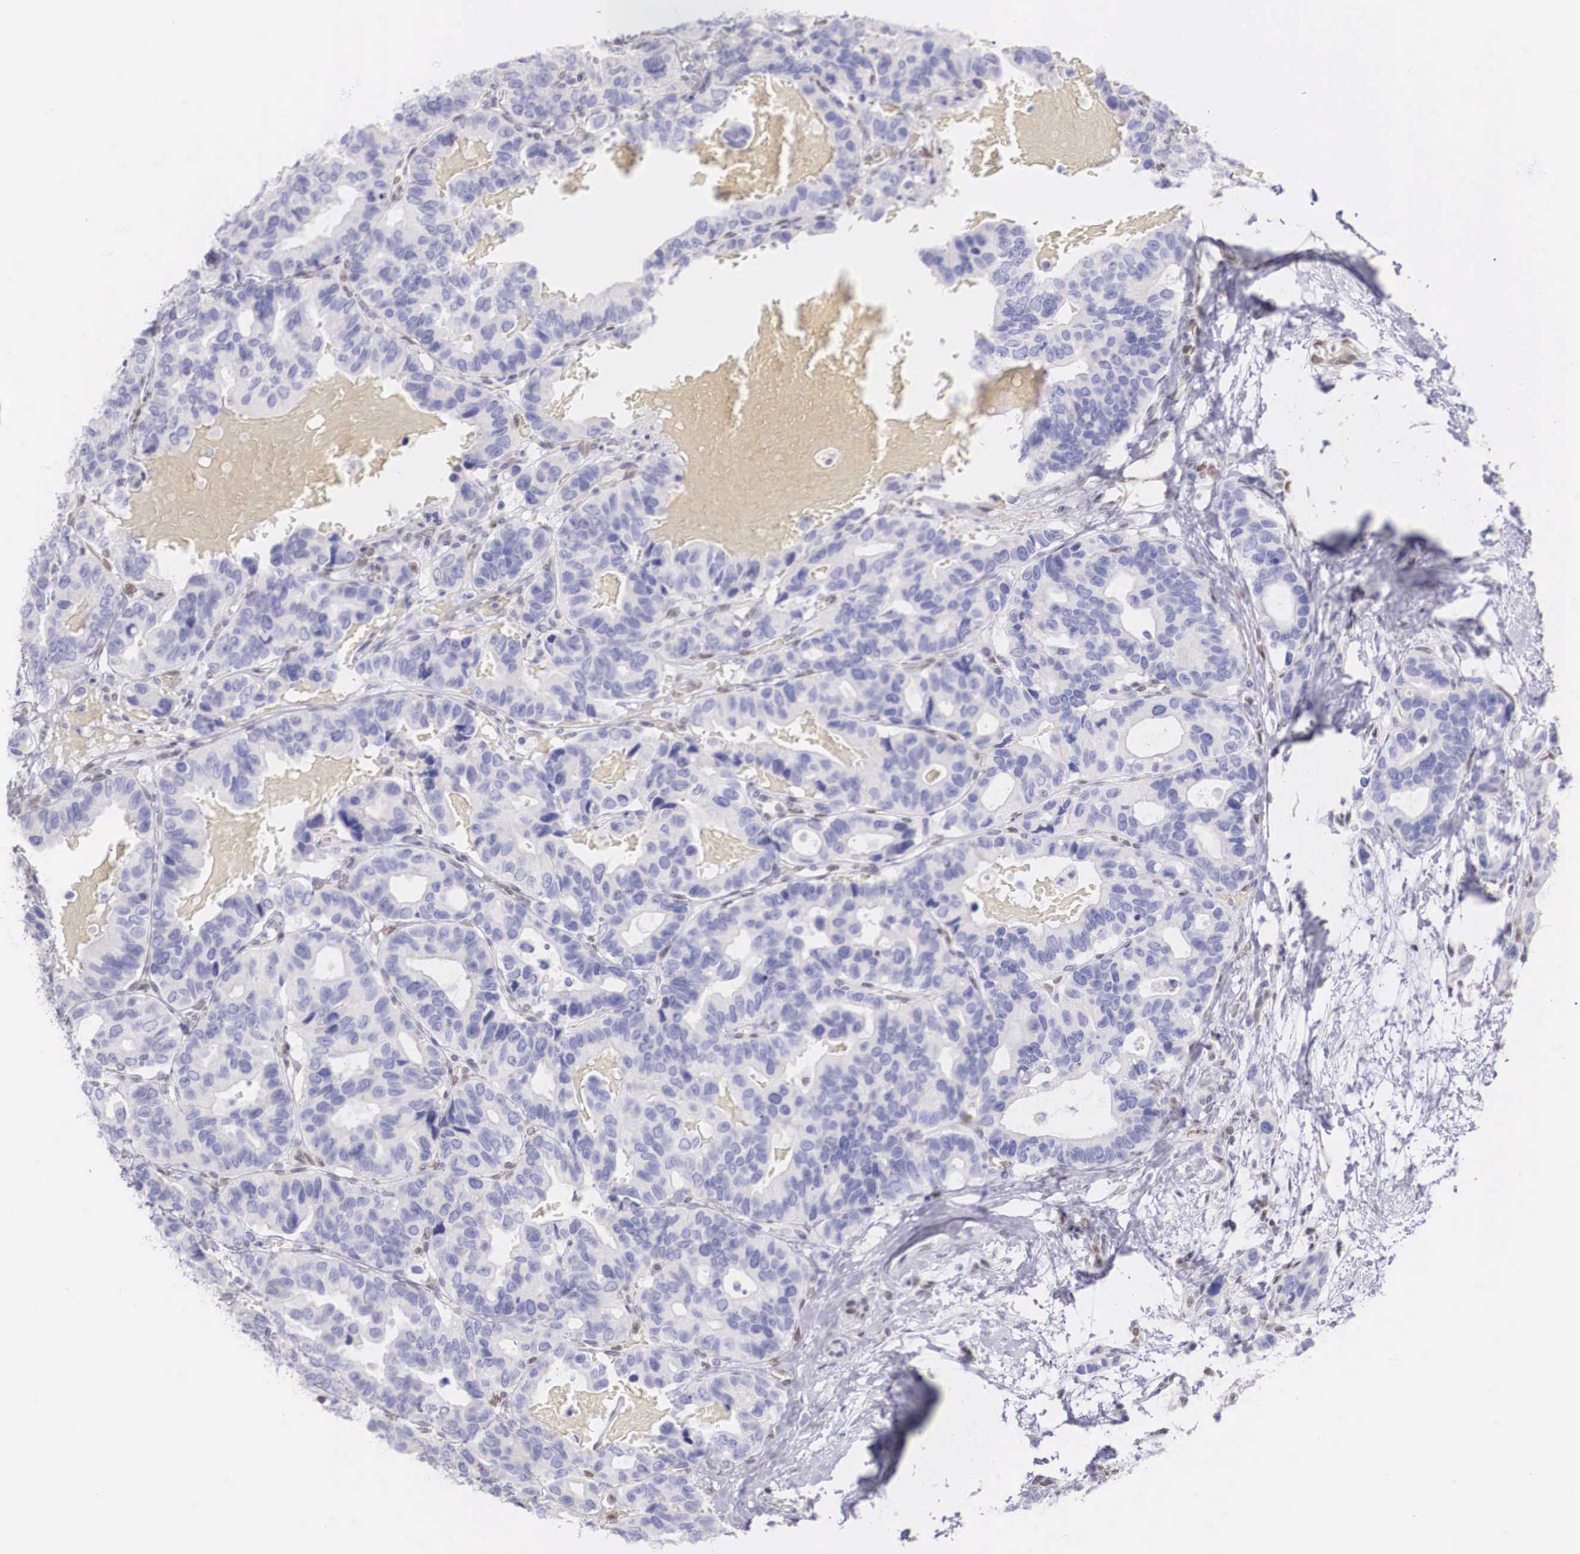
{"staining": {"intensity": "negative", "quantity": "none", "location": "none"}, "tissue": "breast cancer", "cell_type": "Tumor cells", "image_type": "cancer", "snomed": [{"axis": "morphology", "description": "Duct carcinoma"}, {"axis": "topography", "description": "Breast"}], "caption": "The photomicrograph reveals no staining of tumor cells in infiltrating ductal carcinoma (breast).", "gene": "HMGN5", "patient": {"sex": "female", "age": 69}}